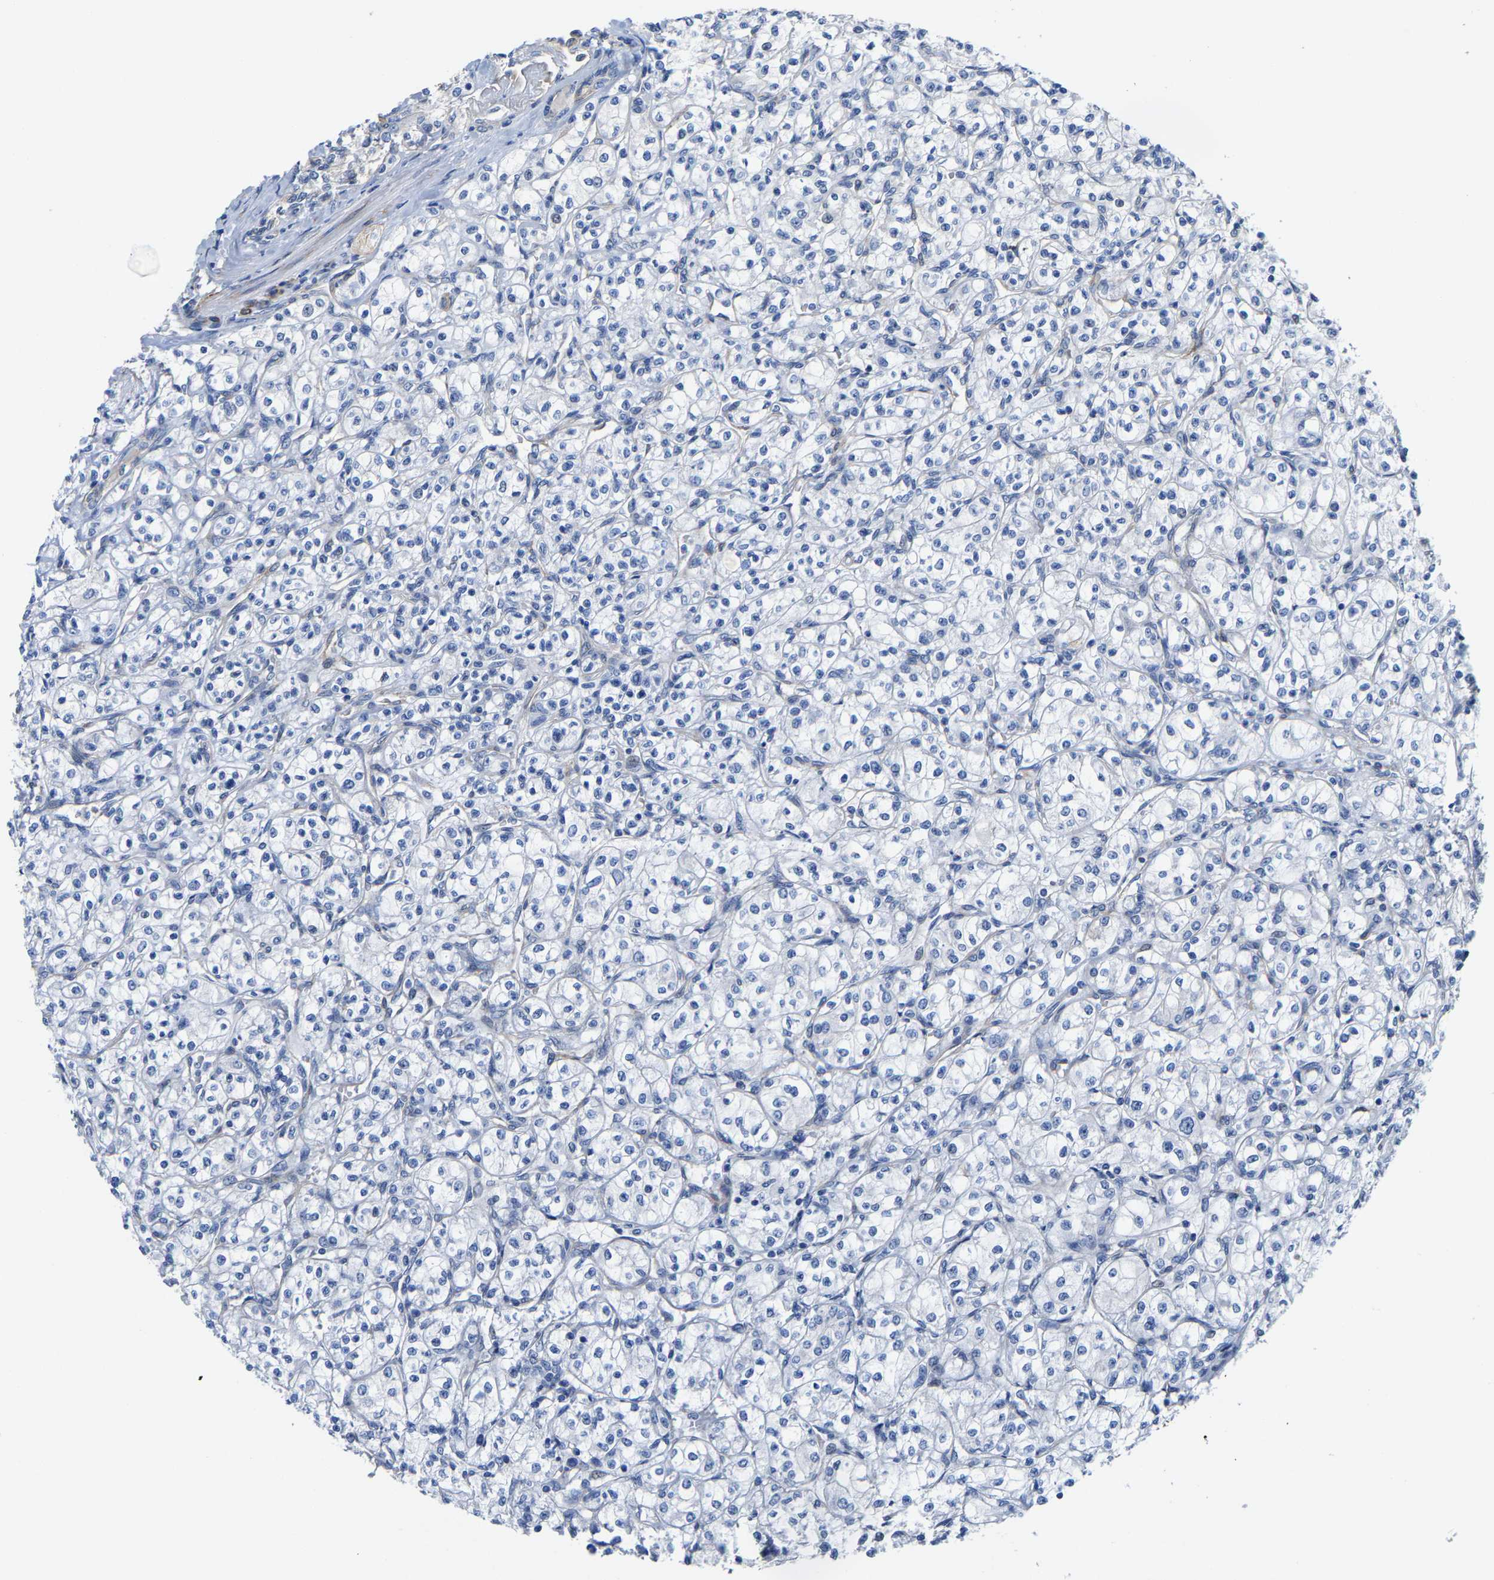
{"staining": {"intensity": "negative", "quantity": "none", "location": "none"}, "tissue": "renal cancer", "cell_type": "Tumor cells", "image_type": "cancer", "snomed": [{"axis": "morphology", "description": "Adenocarcinoma, NOS"}, {"axis": "topography", "description": "Kidney"}], "caption": "The photomicrograph reveals no staining of tumor cells in renal cancer. (DAB (3,3'-diaminobenzidine) IHC with hematoxylin counter stain).", "gene": "DSCAM", "patient": {"sex": "male", "age": 77}}